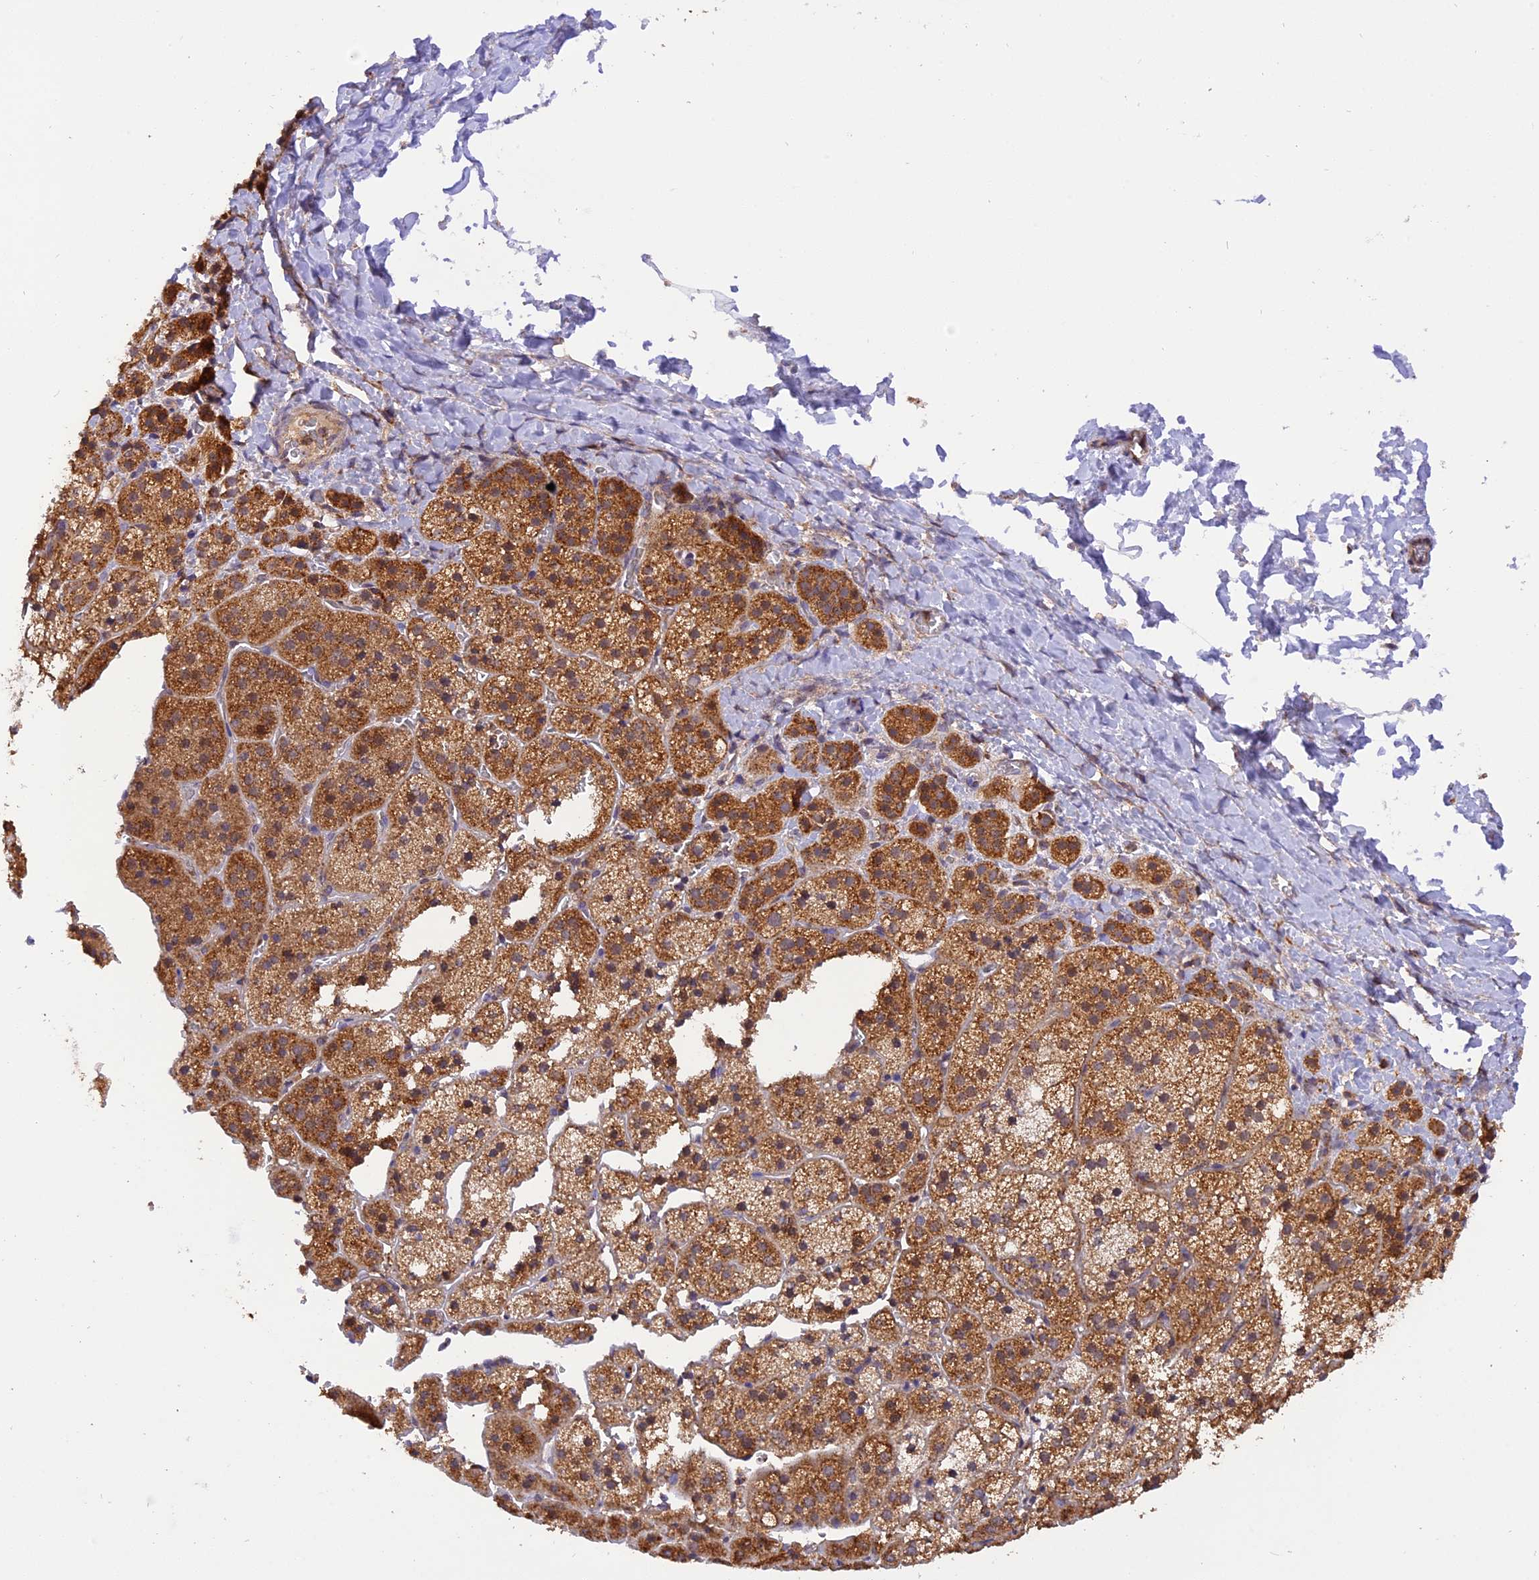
{"staining": {"intensity": "moderate", "quantity": ">75%", "location": "cytoplasmic/membranous"}, "tissue": "adrenal gland", "cell_type": "Glandular cells", "image_type": "normal", "snomed": [{"axis": "morphology", "description": "Normal tissue, NOS"}, {"axis": "topography", "description": "Adrenal gland"}], "caption": "IHC of unremarkable human adrenal gland demonstrates medium levels of moderate cytoplasmic/membranous expression in approximately >75% of glandular cells. (DAB (3,3'-diaminobenzidine) IHC, brown staining for protein, blue staining for nuclei).", "gene": "PEX3", "patient": {"sex": "female", "age": 44}}